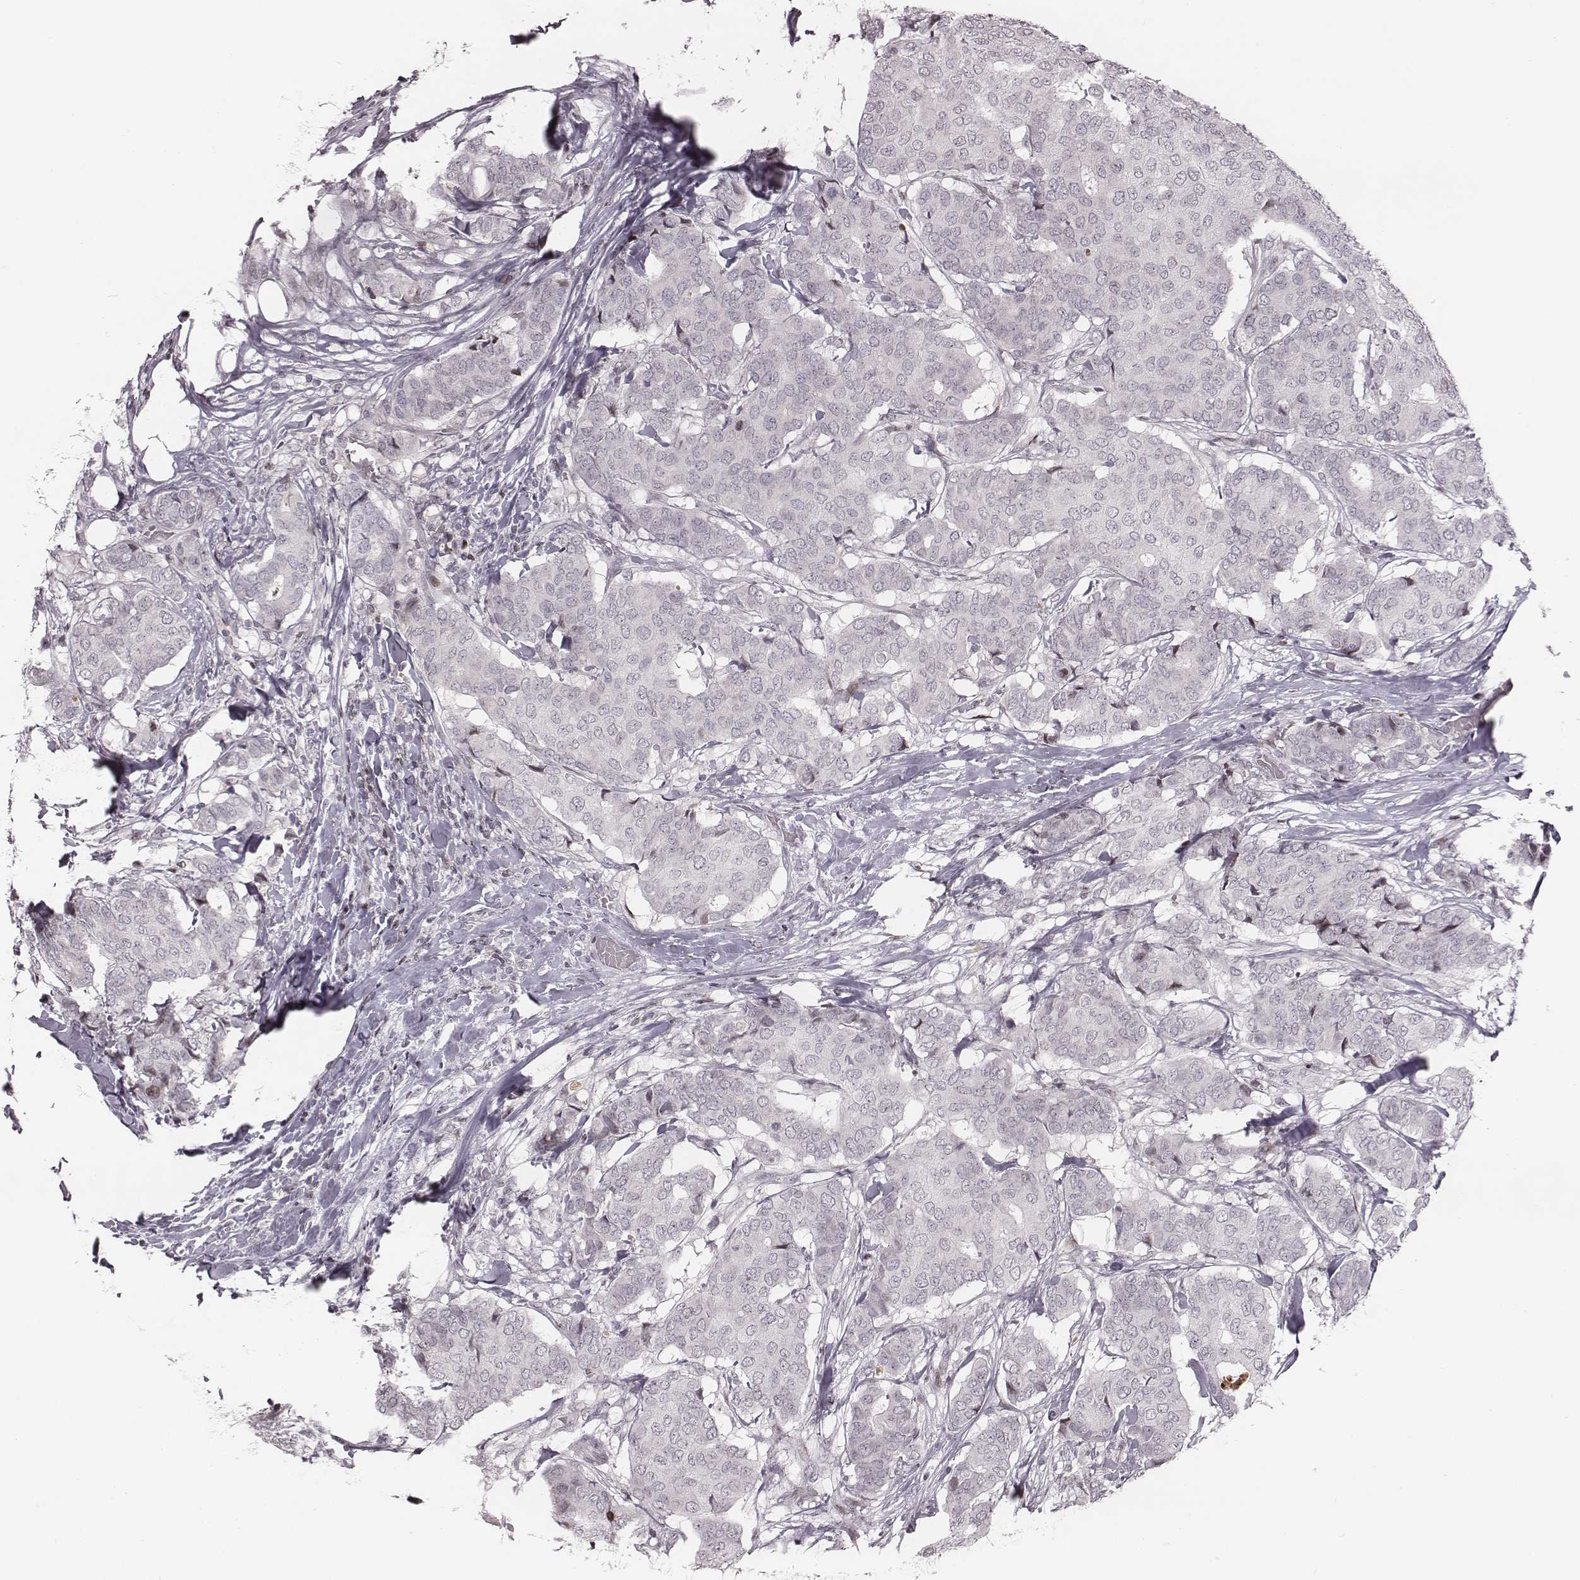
{"staining": {"intensity": "negative", "quantity": "none", "location": "none"}, "tissue": "breast cancer", "cell_type": "Tumor cells", "image_type": "cancer", "snomed": [{"axis": "morphology", "description": "Duct carcinoma"}, {"axis": "topography", "description": "Breast"}], "caption": "Breast cancer stained for a protein using immunohistochemistry (IHC) exhibits no positivity tumor cells.", "gene": "NDC1", "patient": {"sex": "female", "age": 75}}